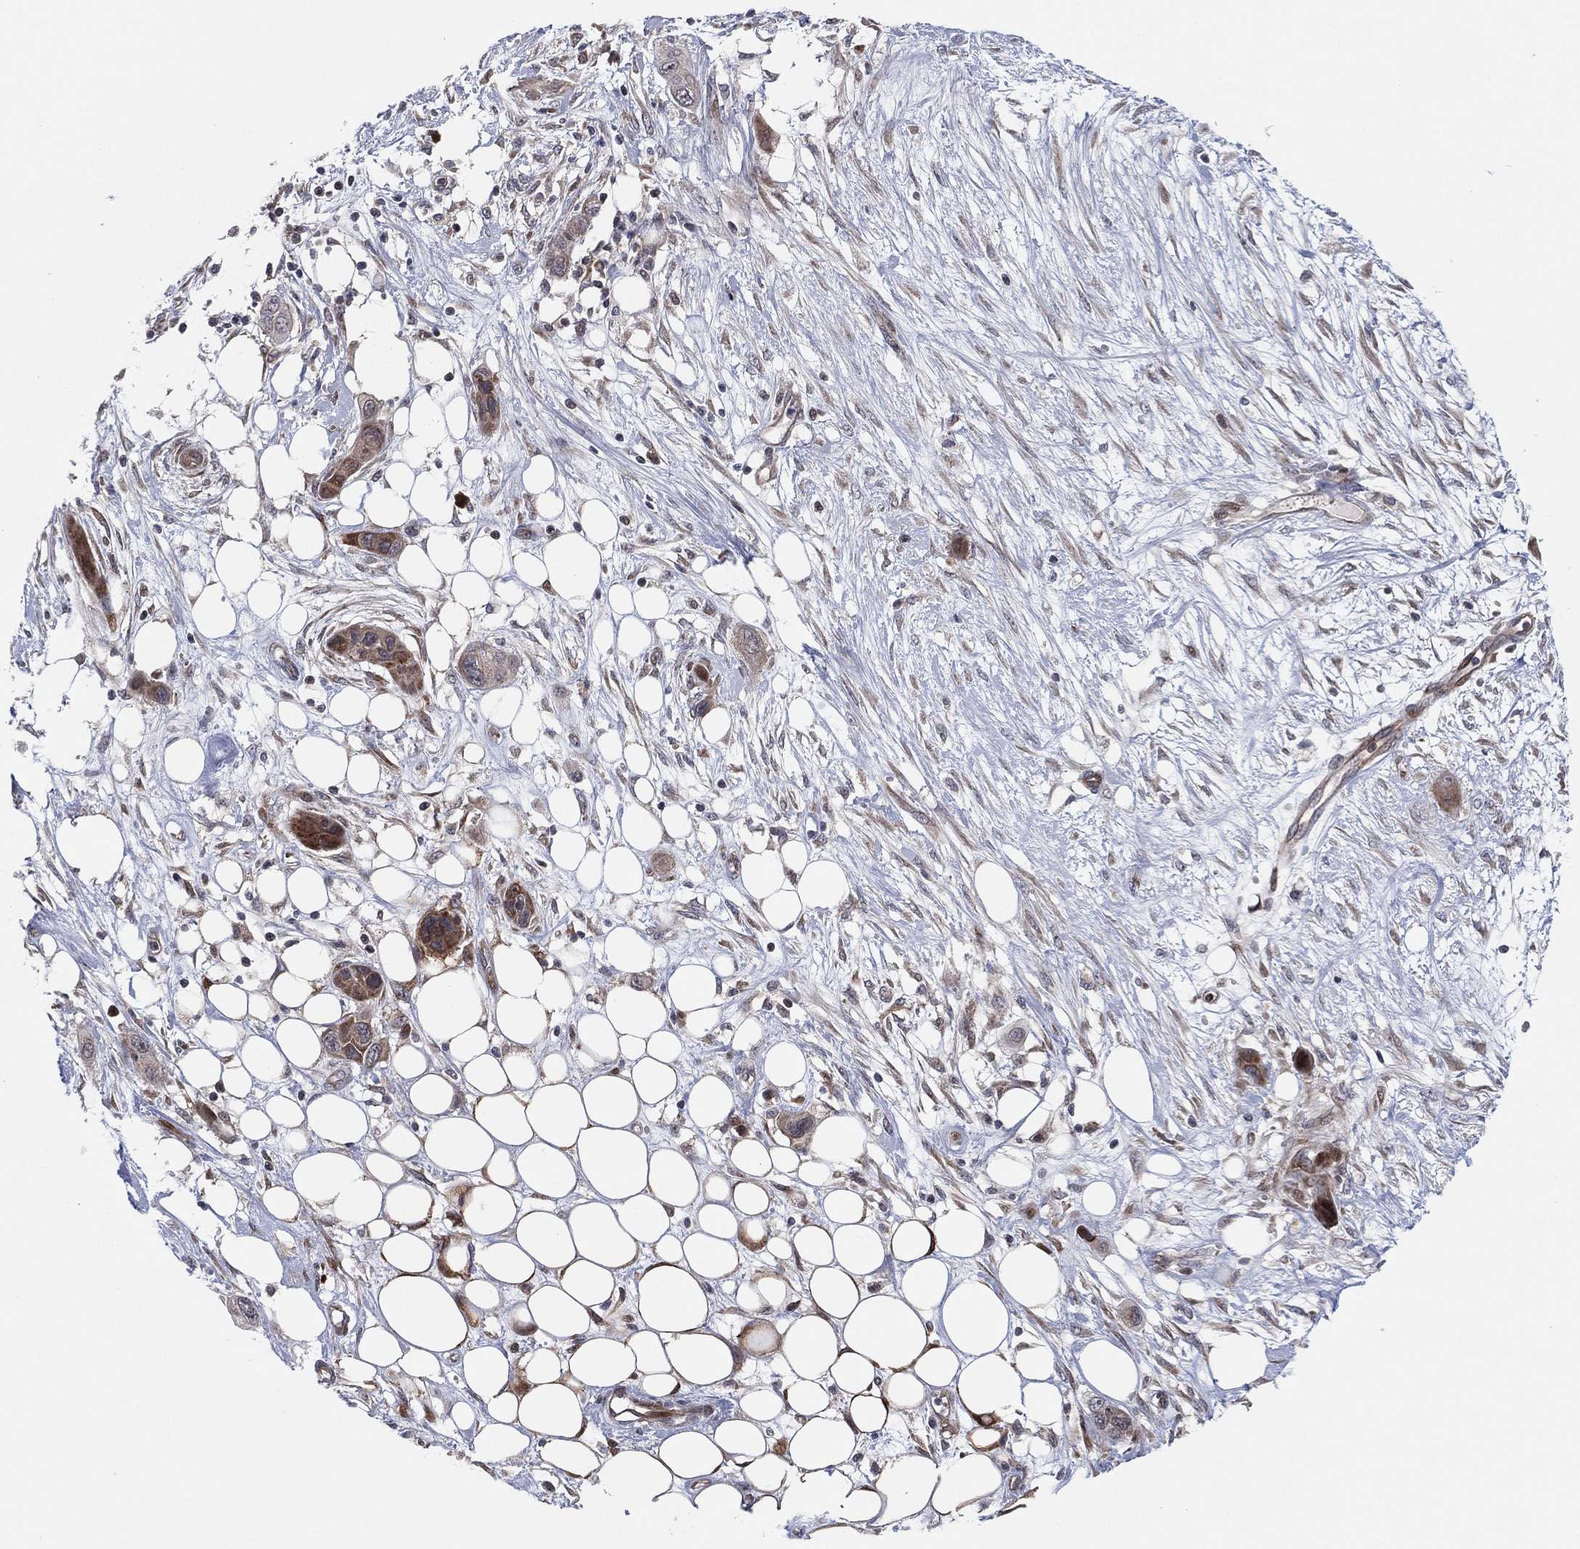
{"staining": {"intensity": "moderate", "quantity": "<25%", "location": "cytoplasmic/membranous"}, "tissue": "skin cancer", "cell_type": "Tumor cells", "image_type": "cancer", "snomed": [{"axis": "morphology", "description": "Squamous cell carcinoma, NOS"}, {"axis": "topography", "description": "Skin"}], "caption": "Skin squamous cell carcinoma stained for a protein (brown) displays moderate cytoplasmic/membranous positive staining in about <25% of tumor cells.", "gene": "UTP14A", "patient": {"sex": "male", "age": 79}}